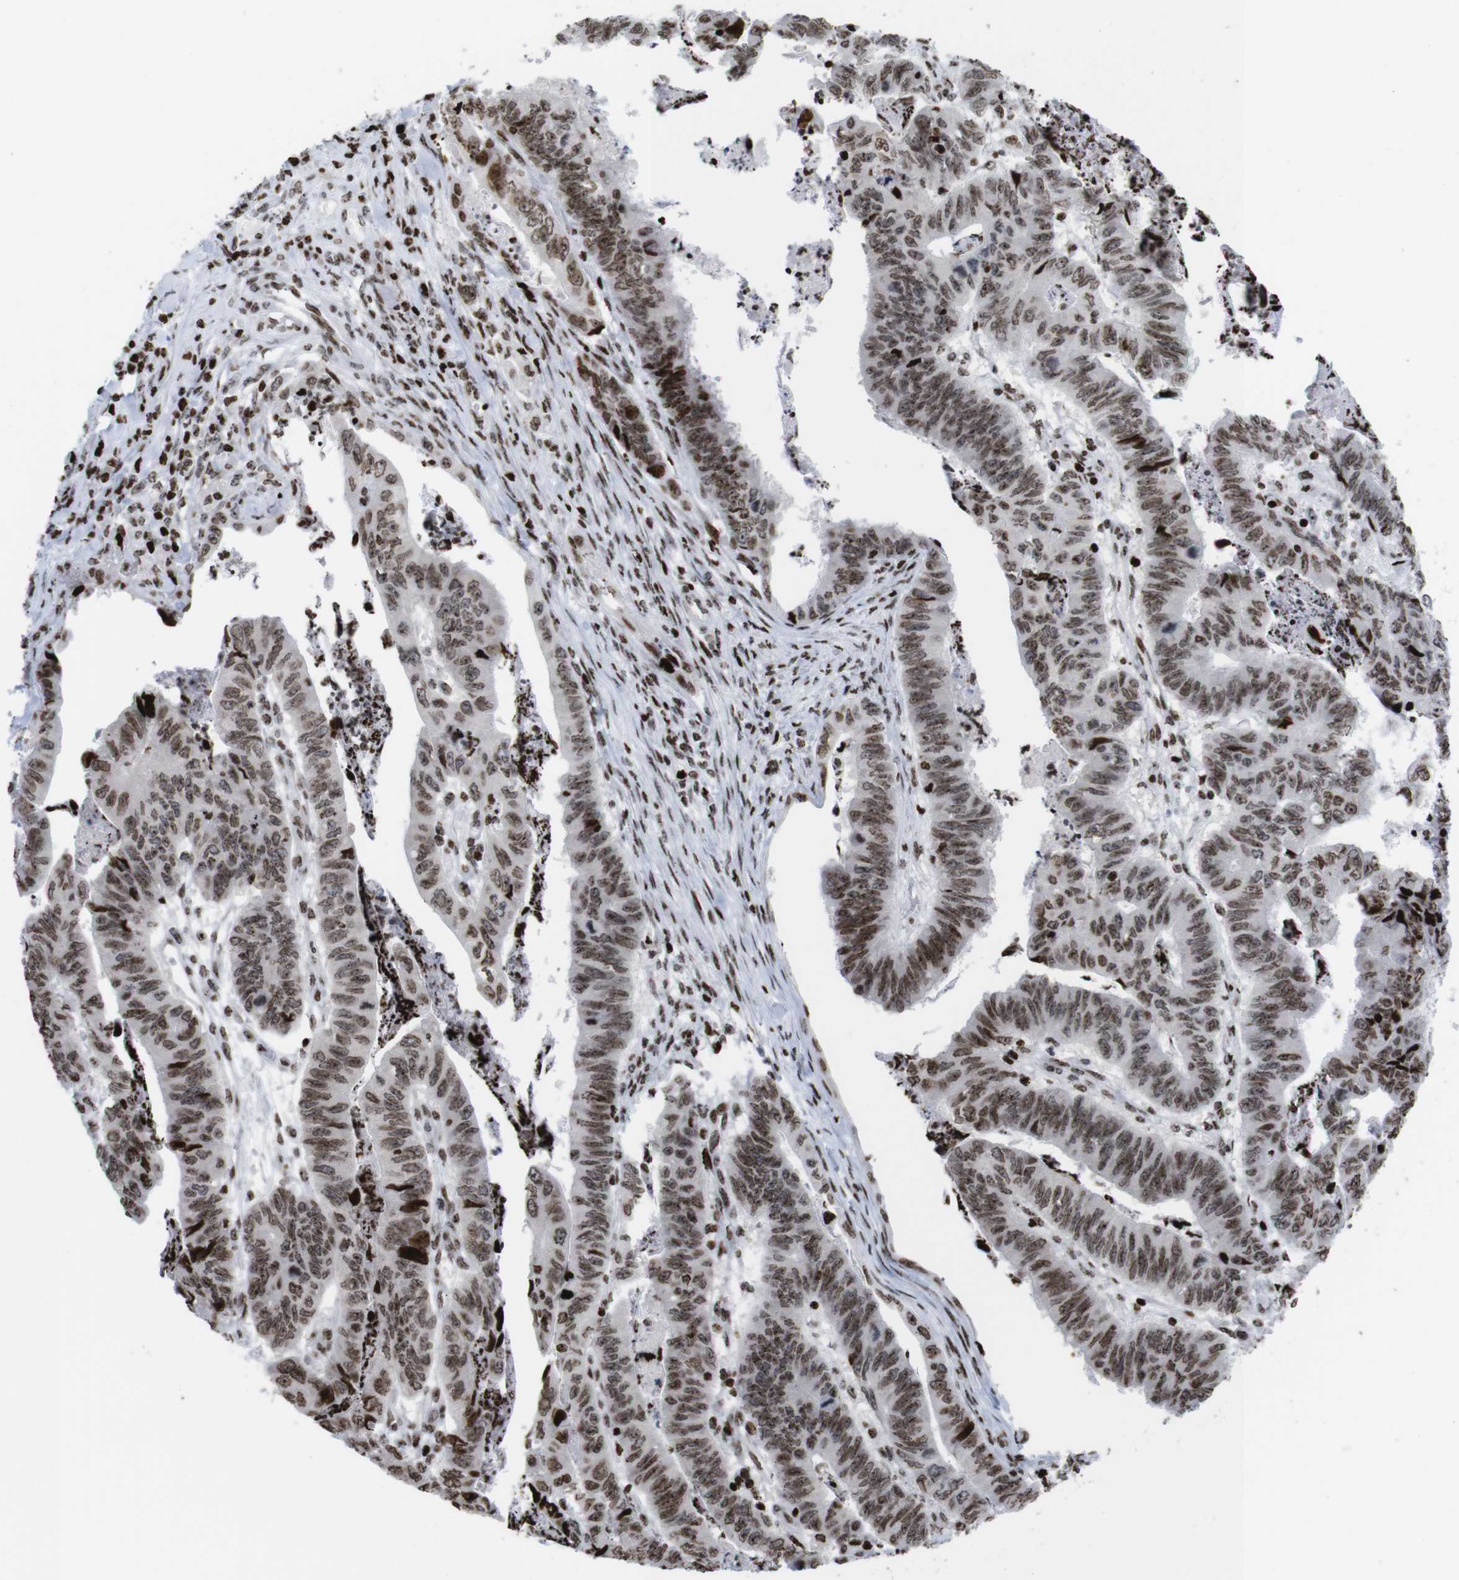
{"staining": {"intensity": "moderate", "quantity": ">75%", "location": "nuclear"}, "tissue": "stomach cancer", "cell_type": "Tumor cells", "image_type": "cancer", "snomed": [{"axis": "morphology", "description": "Adenocarcinoma, NOS"}, {"axis": "topography", "description": "Stomach, lower"}], "caption": "Protein staining of stomach adenocarcinoma tissue reveals moderate nuclear staining in about >75% of tumor cells.", "gene": "H1-4", "patient": {"sex": "male", "age": 77}}